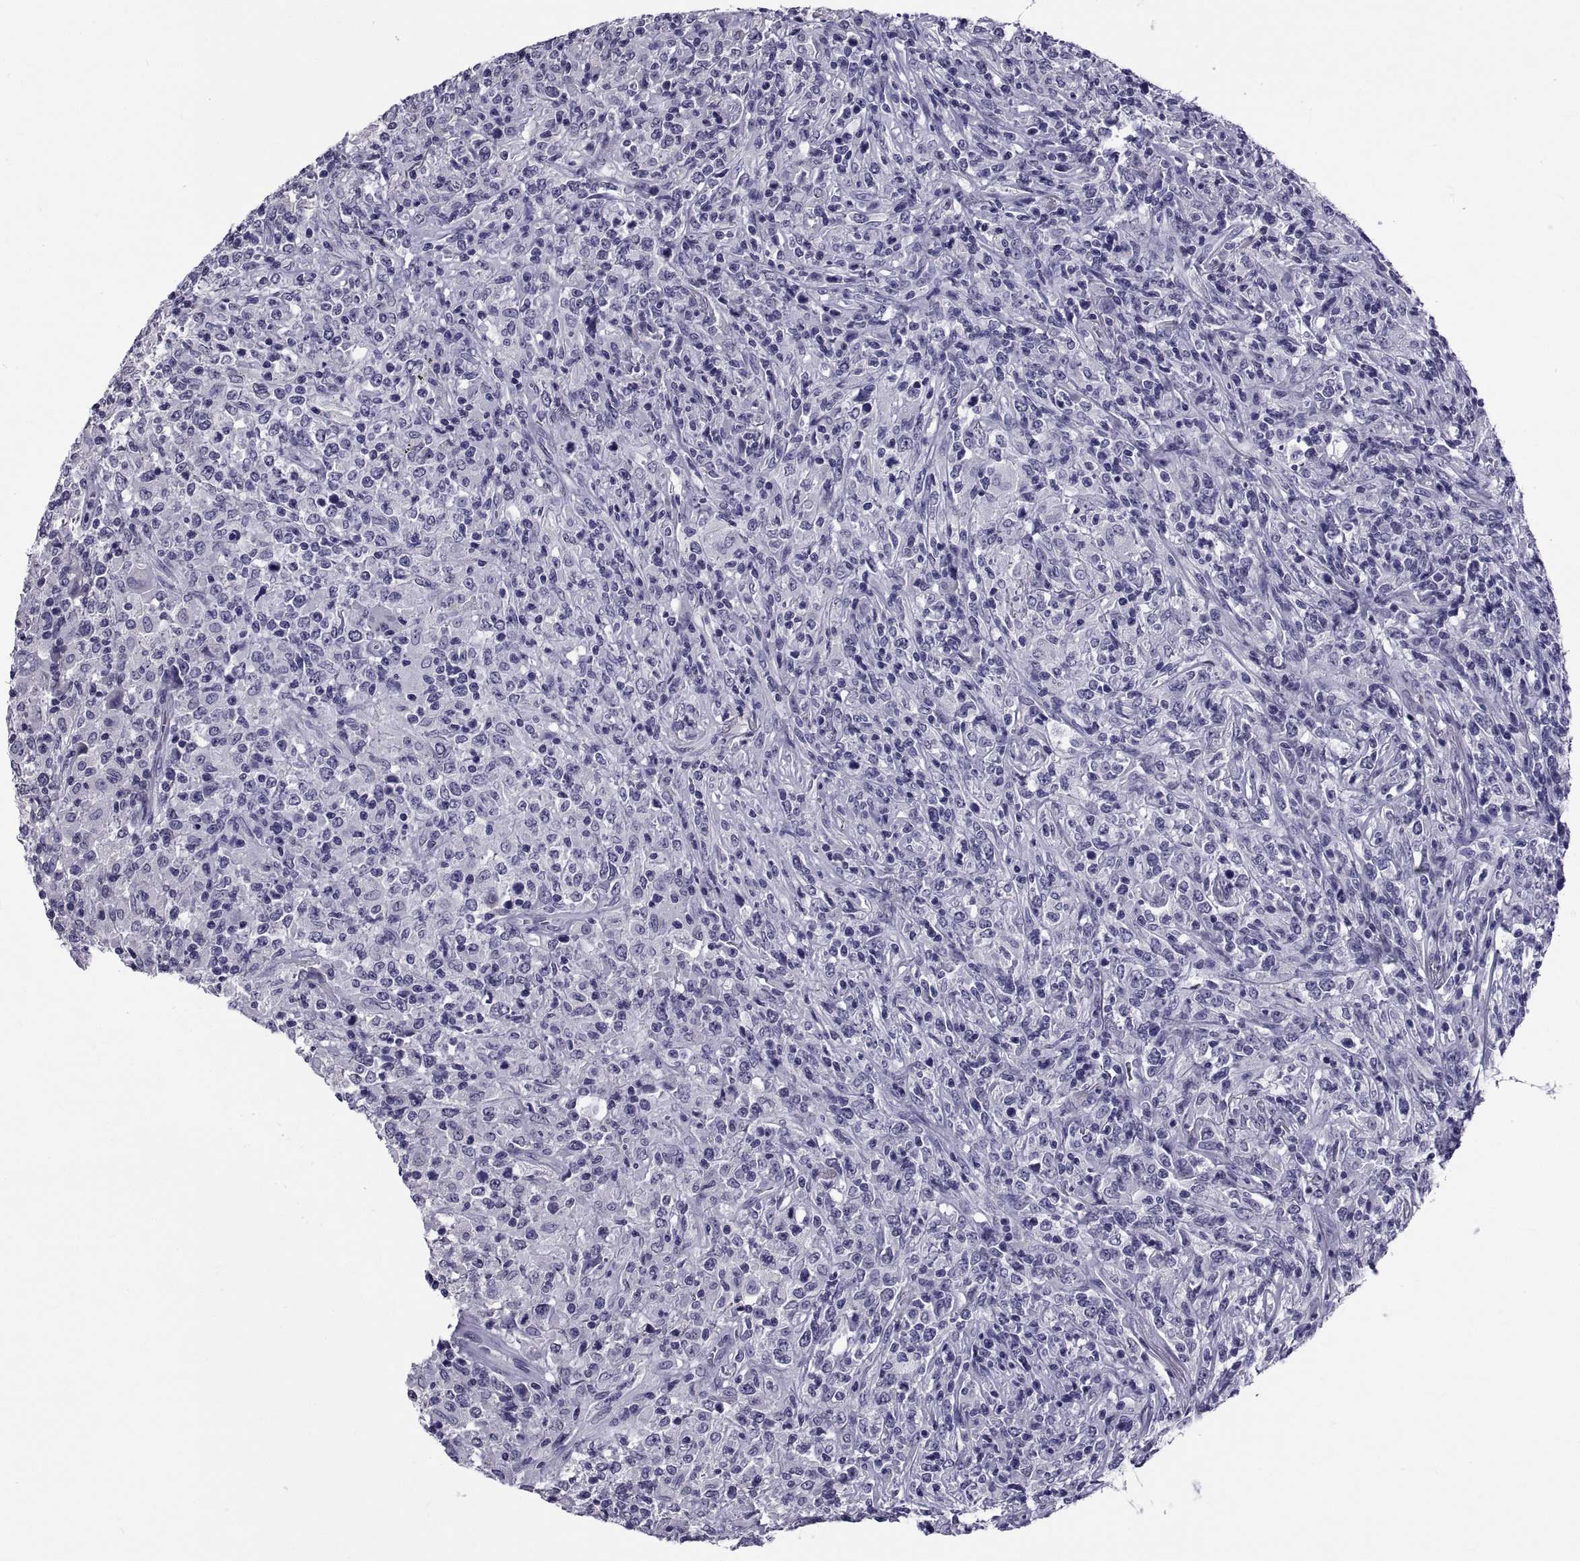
{"staining": {"intensity": "negative", "quantity": "none", "location": "none"}, "tissue": "lymphoma", "cell_type": "Tumor cells", "image_type": "cancer", "snomed": [{"axis": "morphology", "description": "Malignant lymphoma, non-Hodgkin's type, High grade"}, {"axis": "topography", "description": "Lung"}], "caption": "Protein analysis of lymphoma displays no significant expression in tumor cells. (DAB (3,3'-diaminobenzidine) immunohistochemistry with hematoxylin counter stain).", "gene": "TGFBR3L", "patient": {"sex": "male", "age": 79}}